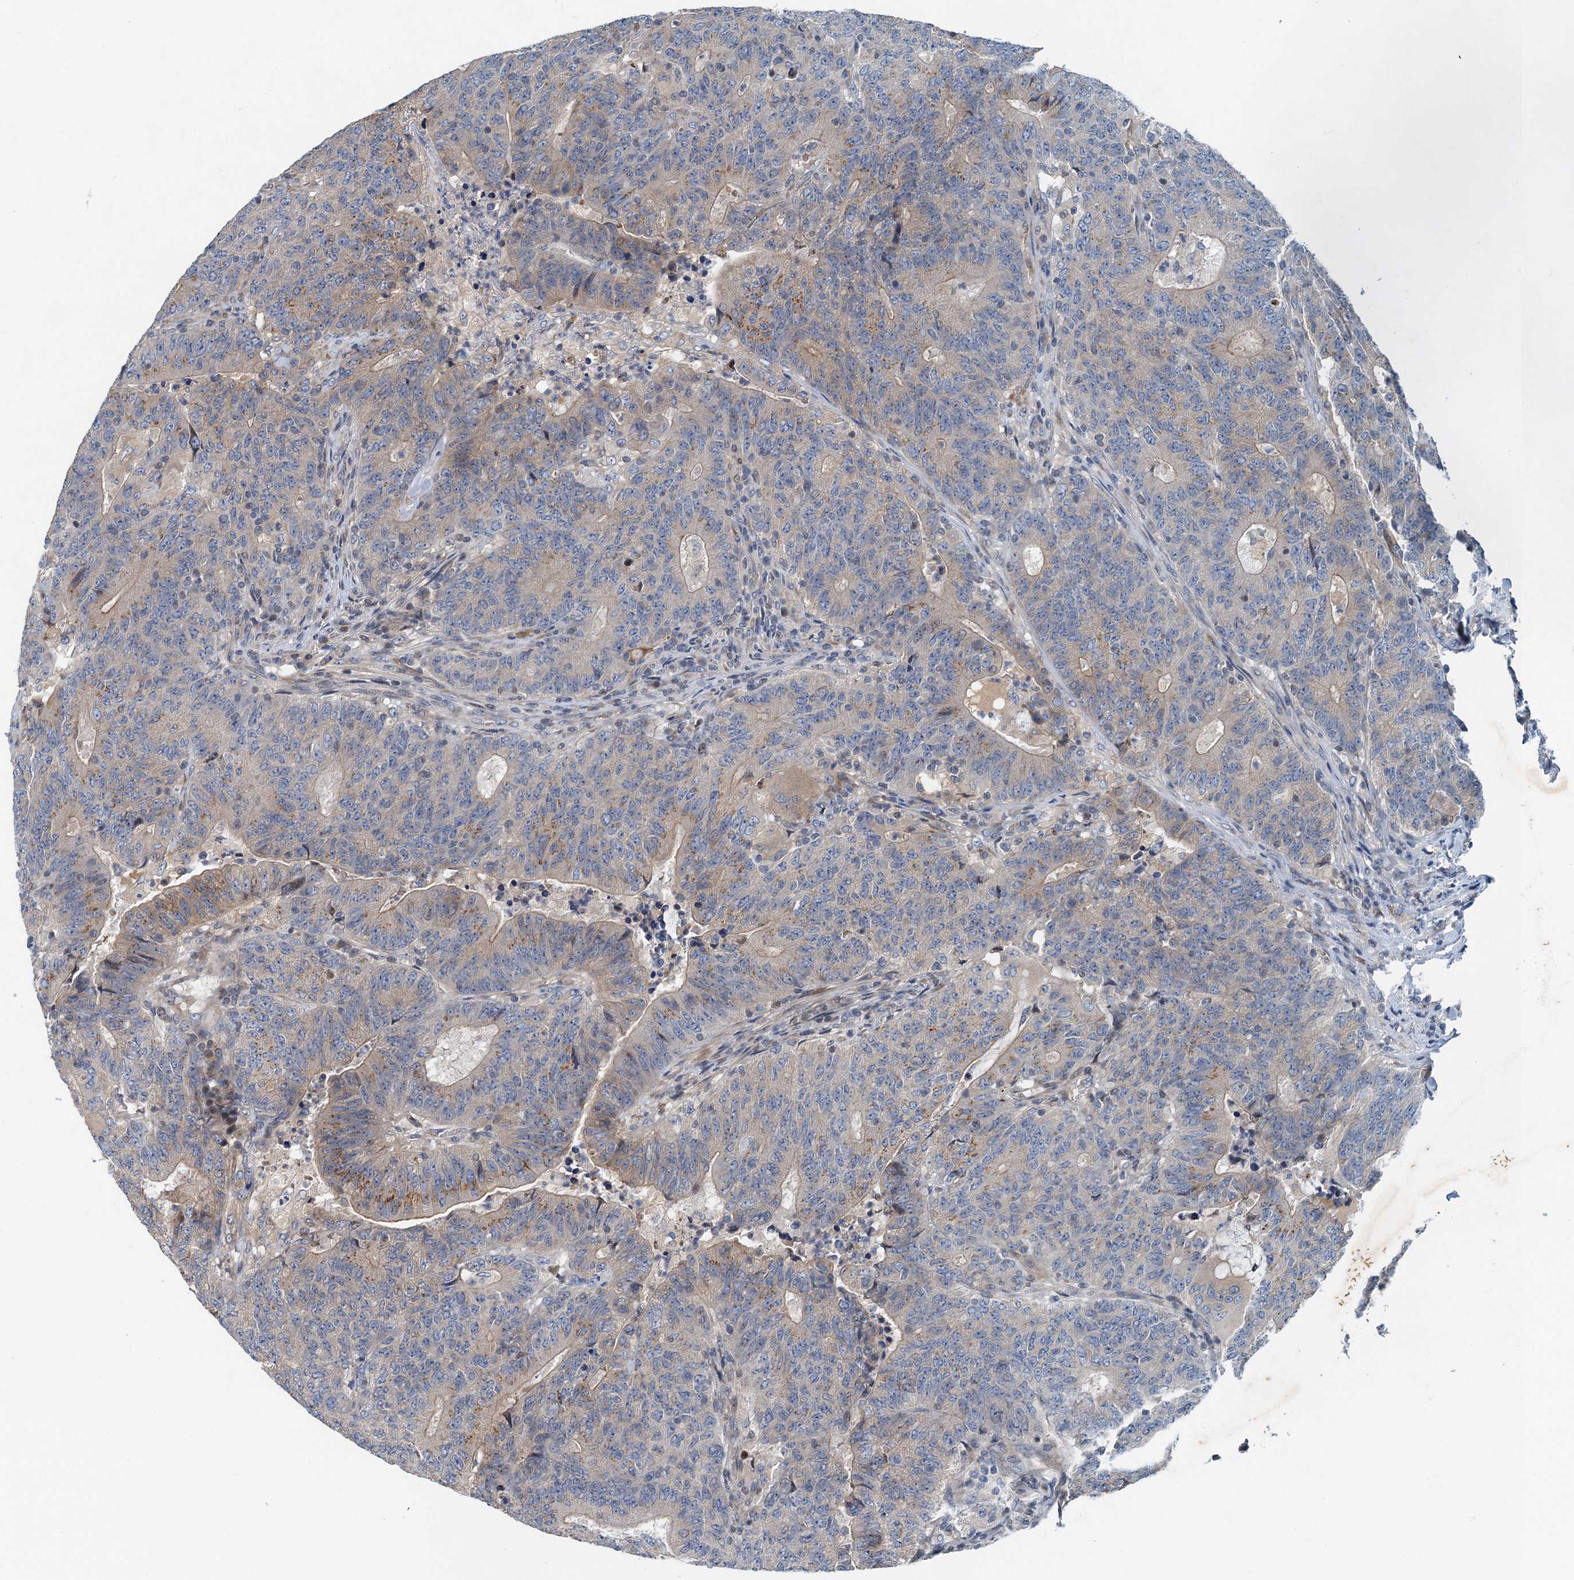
{"staining": {"intensity": "moderate", "quantity": "<25%", "location": "cytoplasmic/membranous"}, "tissue": "colorectal cancer", "cell_type": "Tumor cells", "image_type": "cancer", "snomed": [{"axis": "morphology", "description": "Adenocarcinoma, NOS"}, {"axis": "topography", "description": "Colon"}], "caption": "Moderate cytoplasmic/membranous positivity is present in approximately <25% of tumor cells in colorectal cancer (adenocarcinoma). Immunohistochemistry (ihc) stains the protein of interest in brown and the nuclei are stained blue.", "gene": "NBEA", "patient": {"sex": "female", "age": 75}}